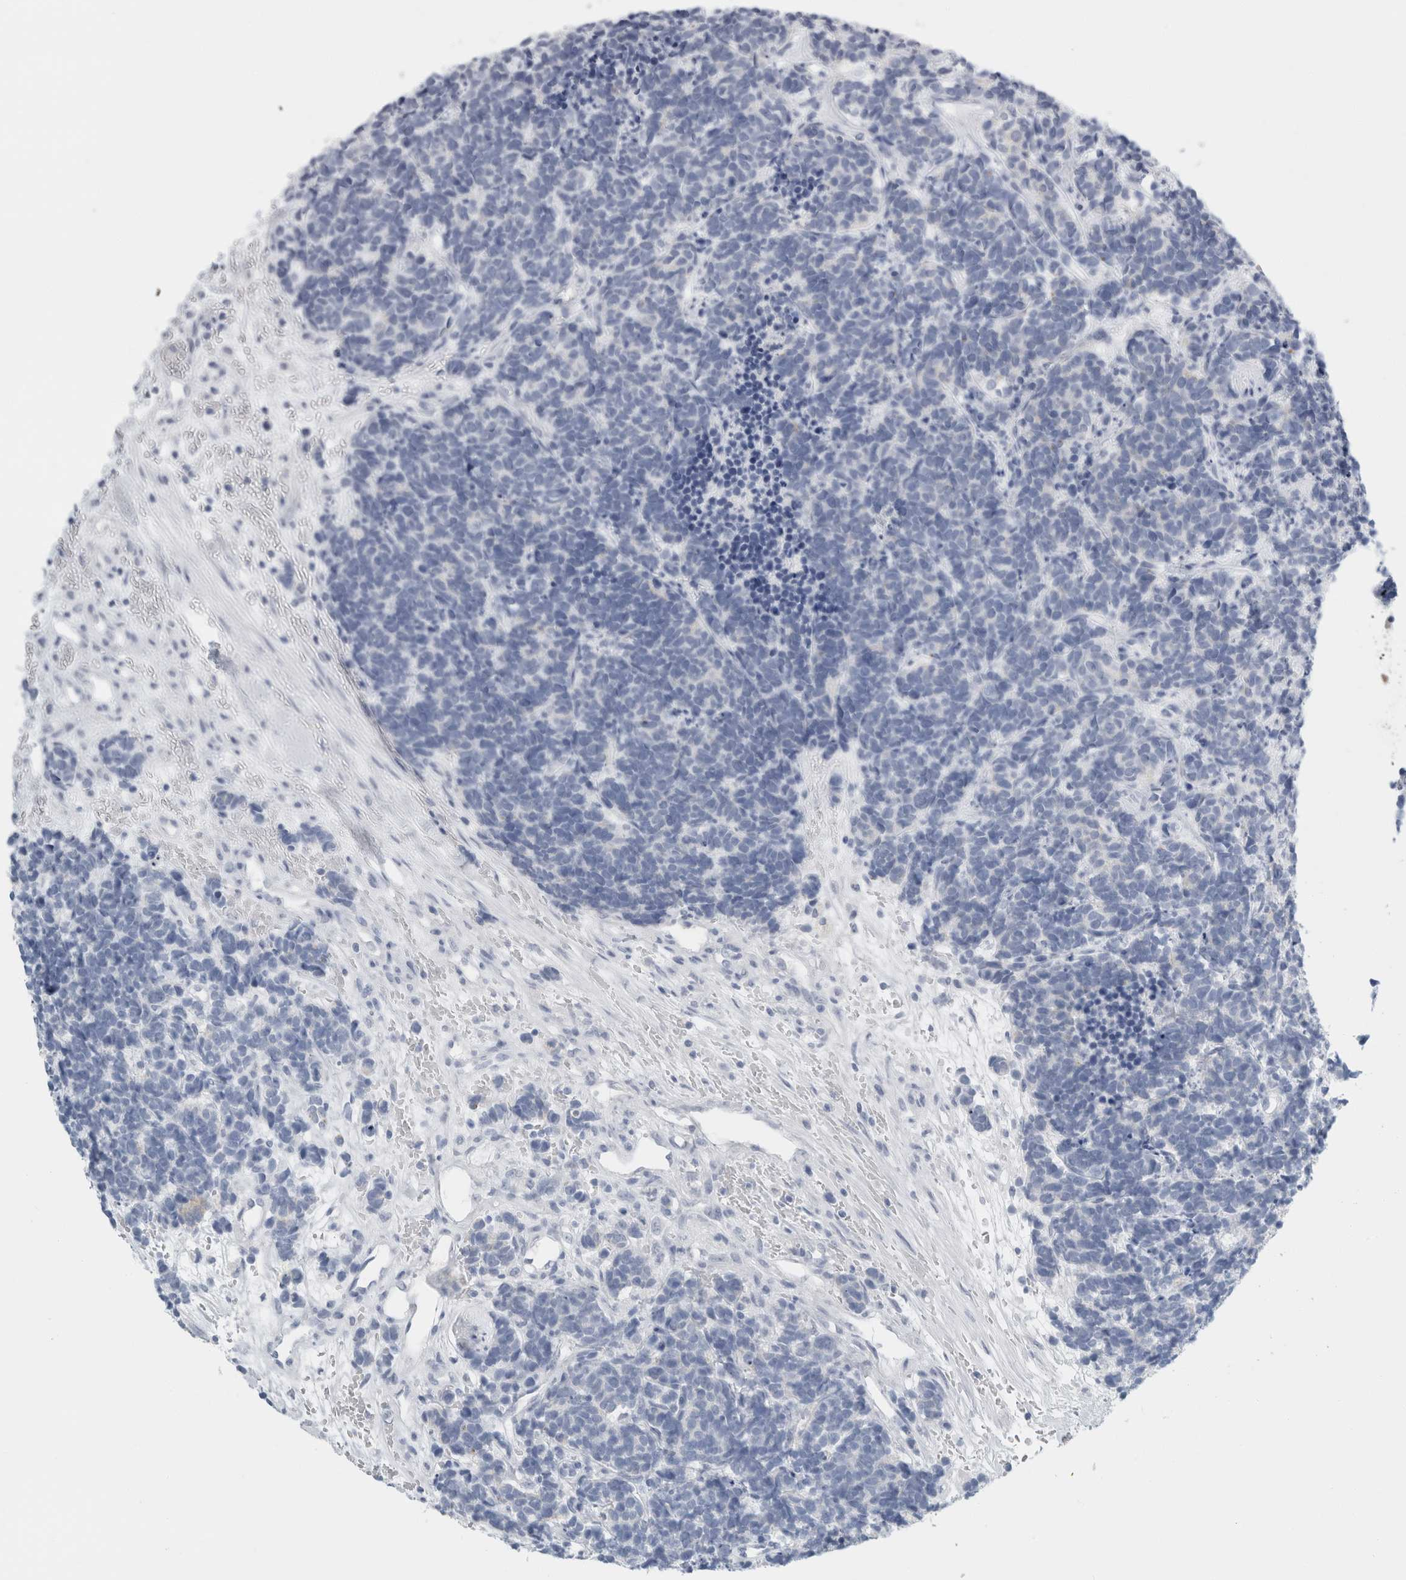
{"staining": {"intensity": "negative", "quantity": "none", "location": "none"}, "tissue": "carcinoid", "cell_type": "Tumor cells", "image_type": "cancer", "snomed": [{"axis": "morphology", "description": "Carcinoma, NOS"}, {"axis": "morphology", "description": "Carcinoid, malignant, NOS"}, {"axis": "topography", "description": "Urinary bladder"}], "caption": "There is no significant positivity in tumor cells of carcinoid (malignant). Nuclei are stained in blue.", "gene": "RPH3AL", "patient": {"sex": "male", "age": 57}}